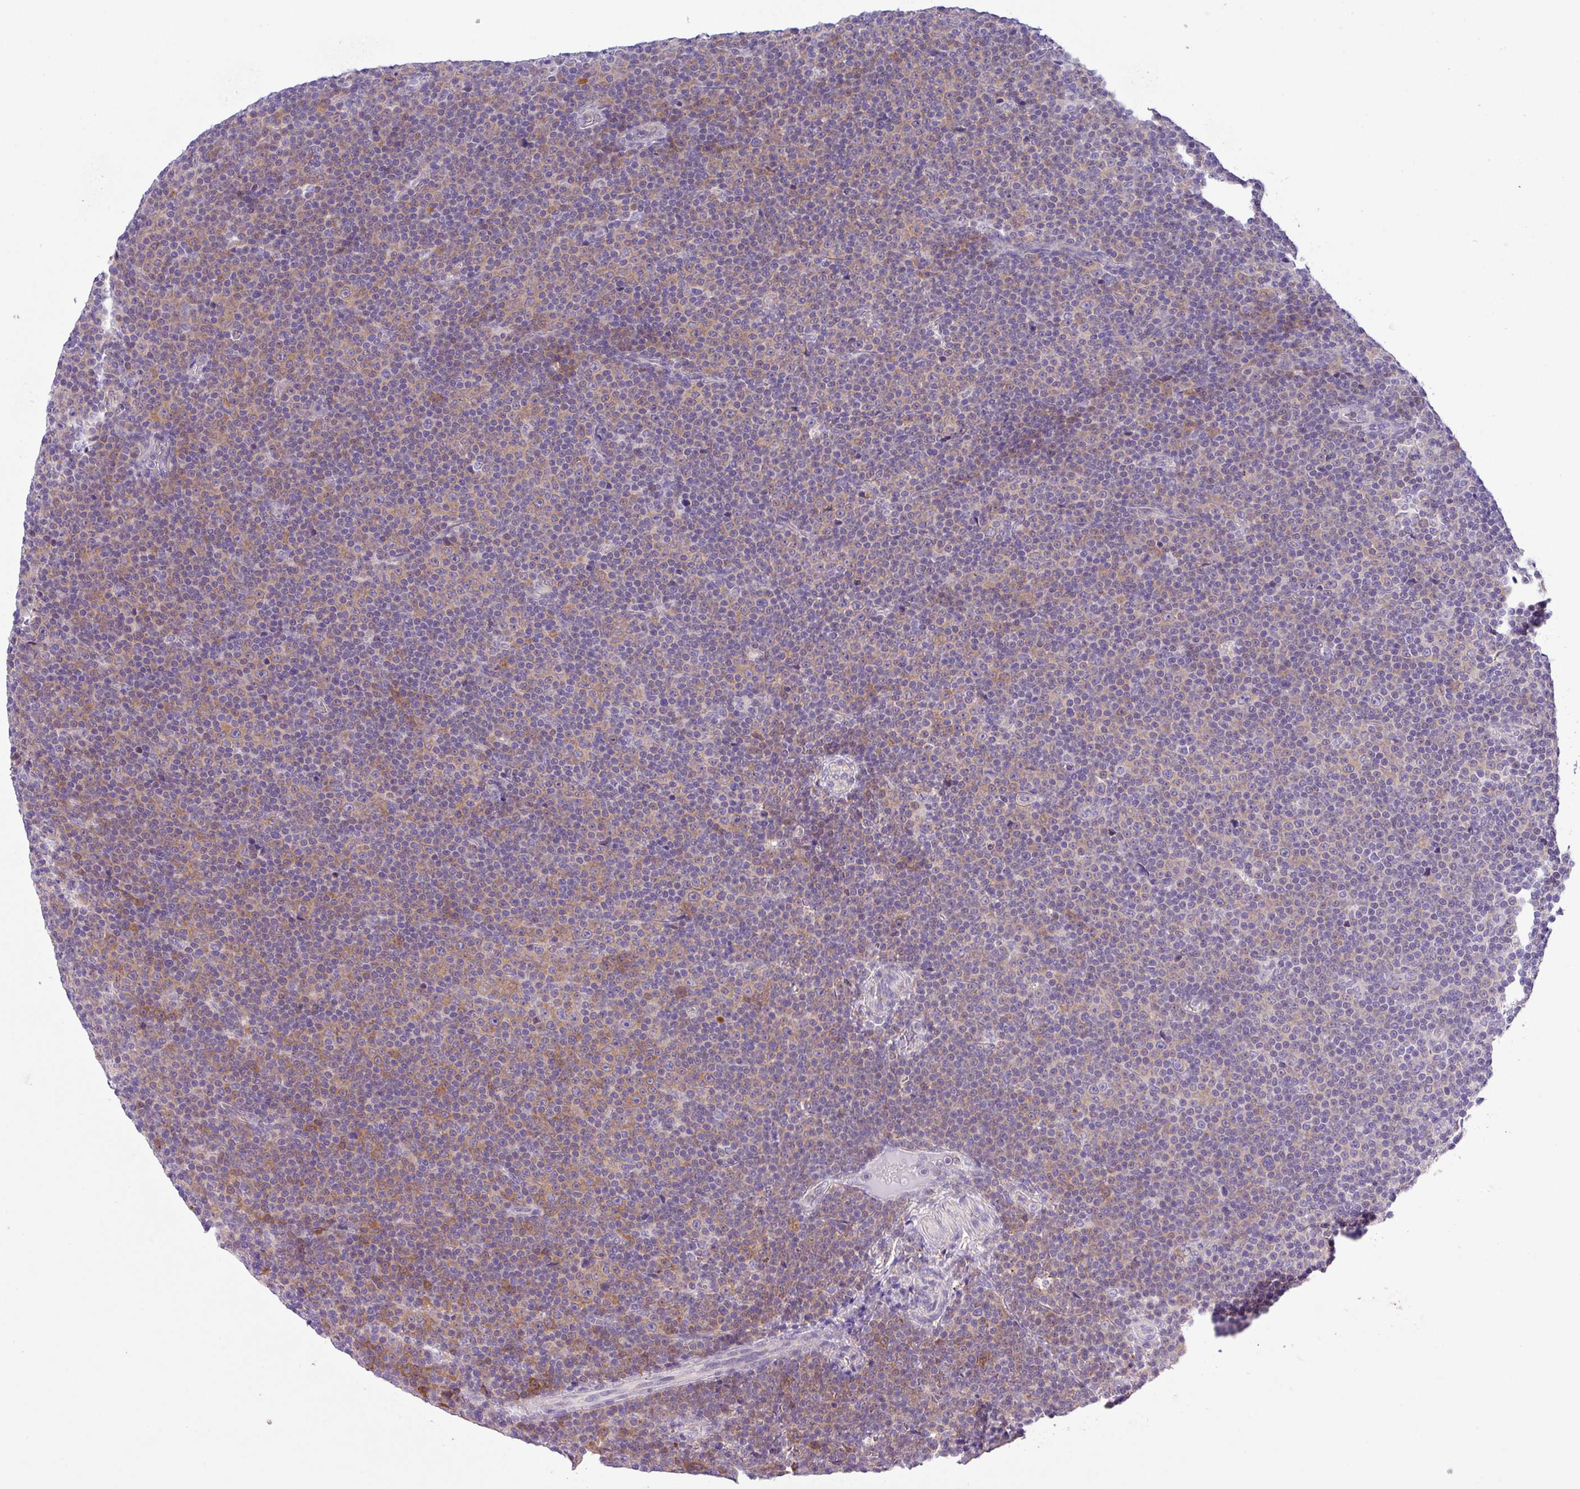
{"staining": {"intensity": "moderate", "quantity": "<25%", "location": "cytoplasmic/membranous"}, "tissue": "lymphoma", "cell_type": "Tumor cells", "image_type": "cancer", "snomed": [{"axis": "morphology", "description": "Malignant lymphoma, non-Hodgkin's type, Low grade"}, {"axis": "topography", "description": "Lymph node"}], "caption": "The immunohistochemical stain shows moderate cytoplasmic/membranous staining in tumor cells of low-grade malignant lymphoma, non-Hodgkin's type tissue. (Brightfield microscopy of DAB IHC at high magnification).", "gene": "DNAL1", "patient": {"sex": "female", "age": 67}}